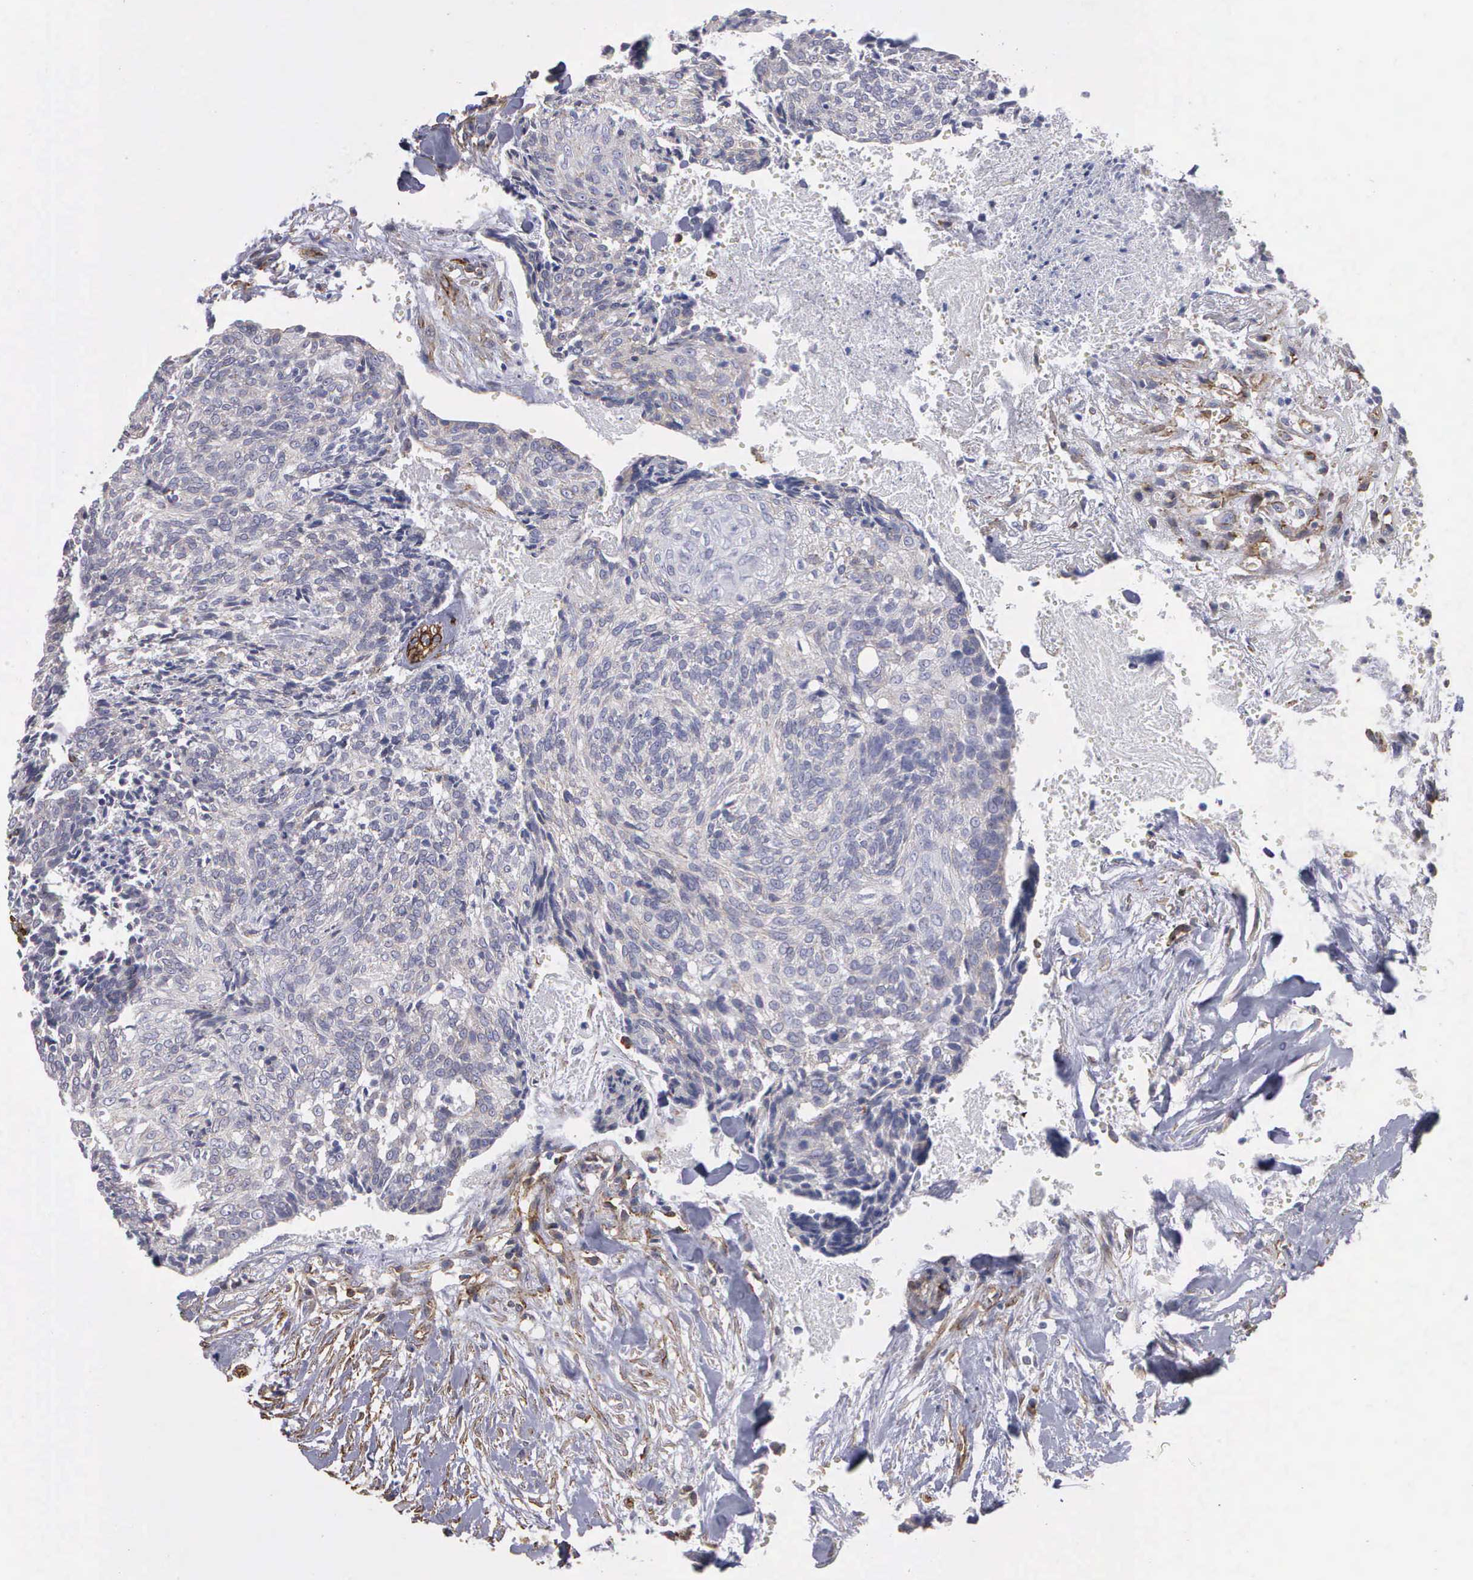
{"staining": {"intensity": "weak", "quantity": "<25%", "location": "cytoplasmic/membranous"}, "tissue": "head and neck cancer", "cell_type": "Tumor cells", "image_type": "cancer", "snomed": [{"axis": "morphology", "description": "Squamous cell carcinoma, NOS"}, {"axis": "topography", "description": "Salivary gland"}, {"axis": "topography", "description": "Head-Neck"}], "caption": "Tumor cells are negative for brown protein staining in head and neck cancer.", "gene": "MAGEB10", "patient": {"sex": "male", "age": 70}}